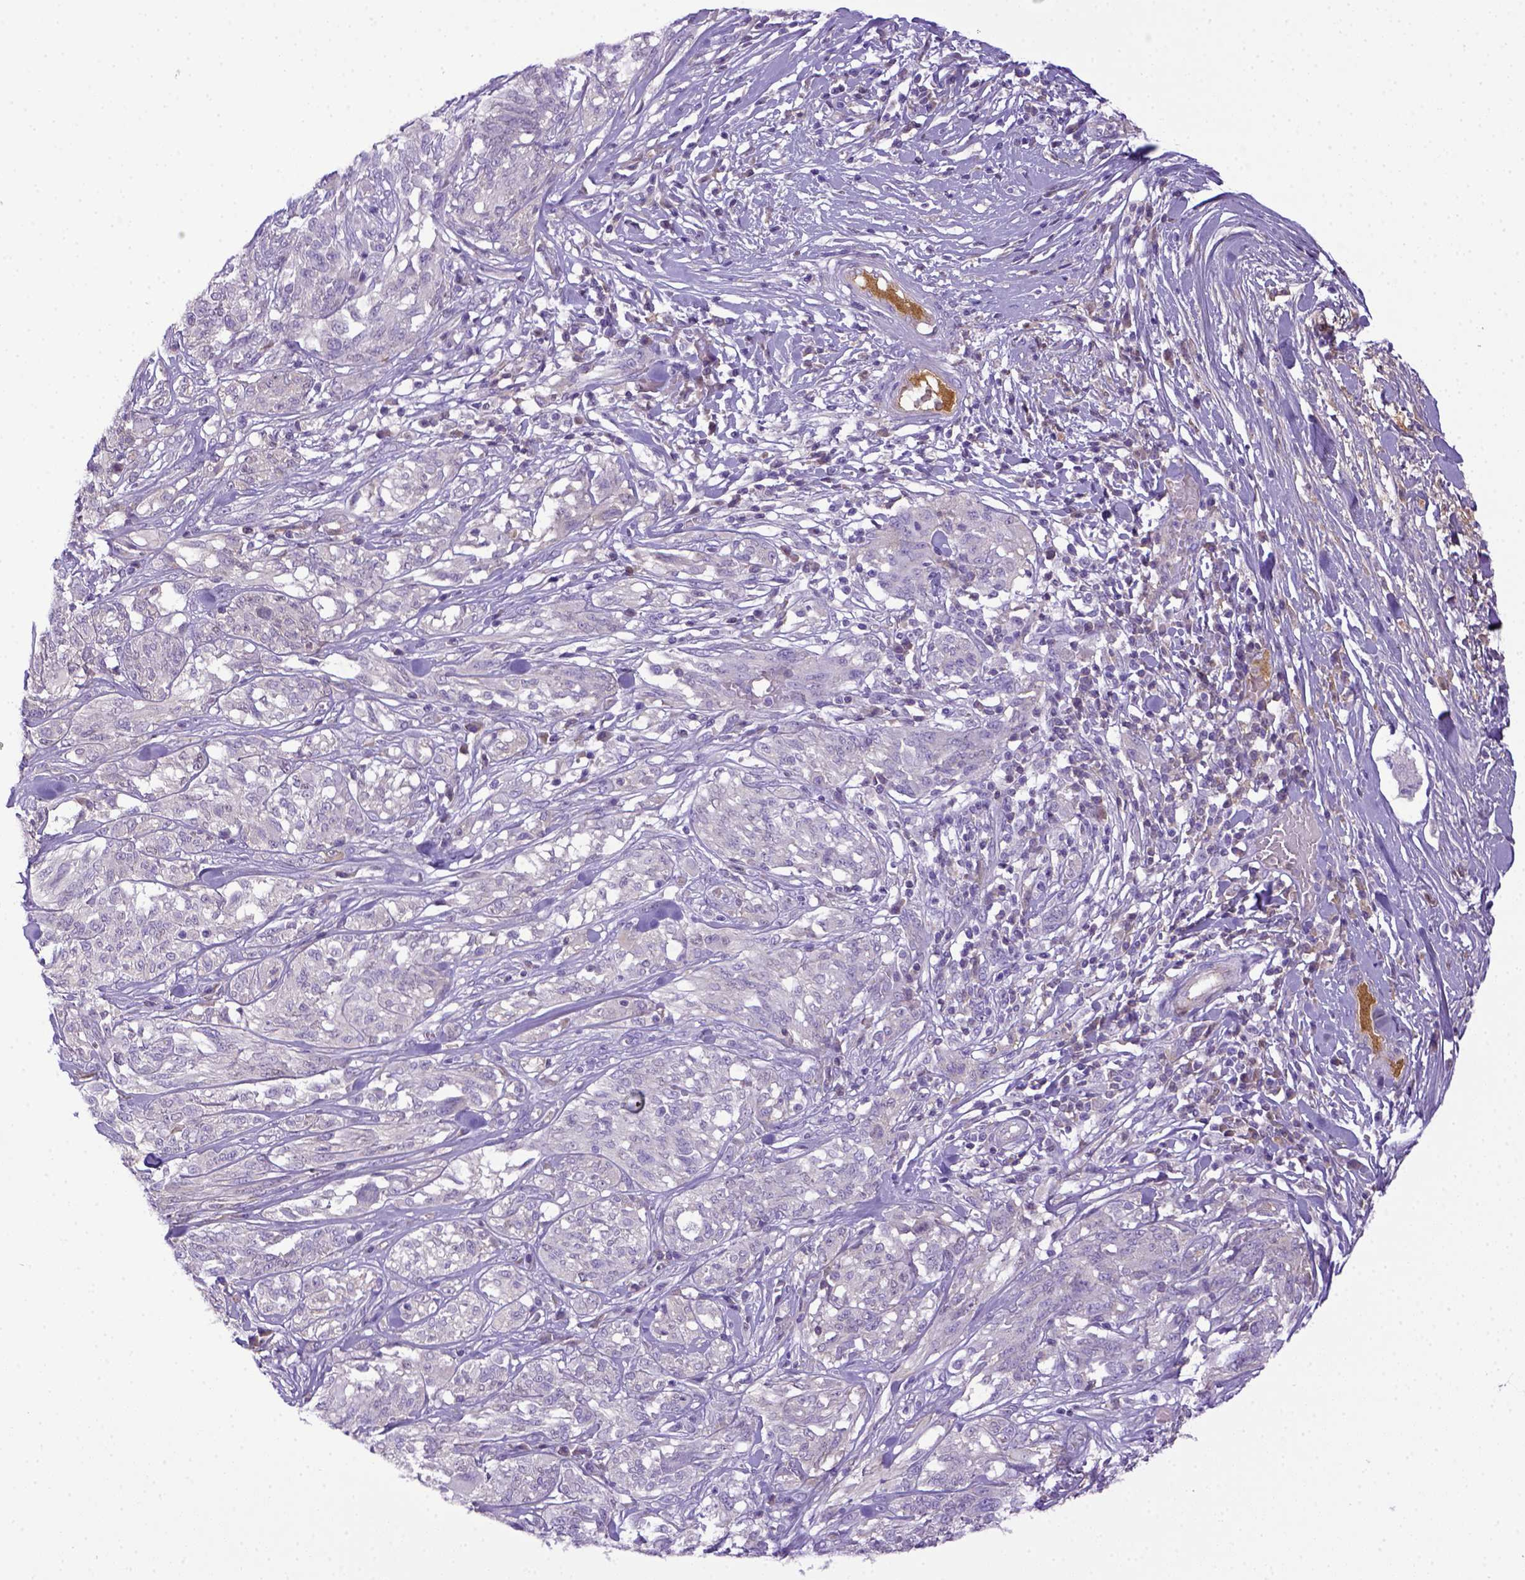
{"staining": {"intensity": "negative", "quantity": "none", "location": "none"}, "tissue": "melanoma", "cell_type": "Tumor cells", "image_type": "cancer", "snomed": [{"axis": "morphology", "description": "Malignant melanoma, NOS"}, {"axis": "topography", "description": "Skin"}], "caption": "DAB immunohistochemical staining of human melanoma reveals no significant staining in tumor cells.", "gene": "ITIH4", "patient": {"sex": "female", "age": 91}}